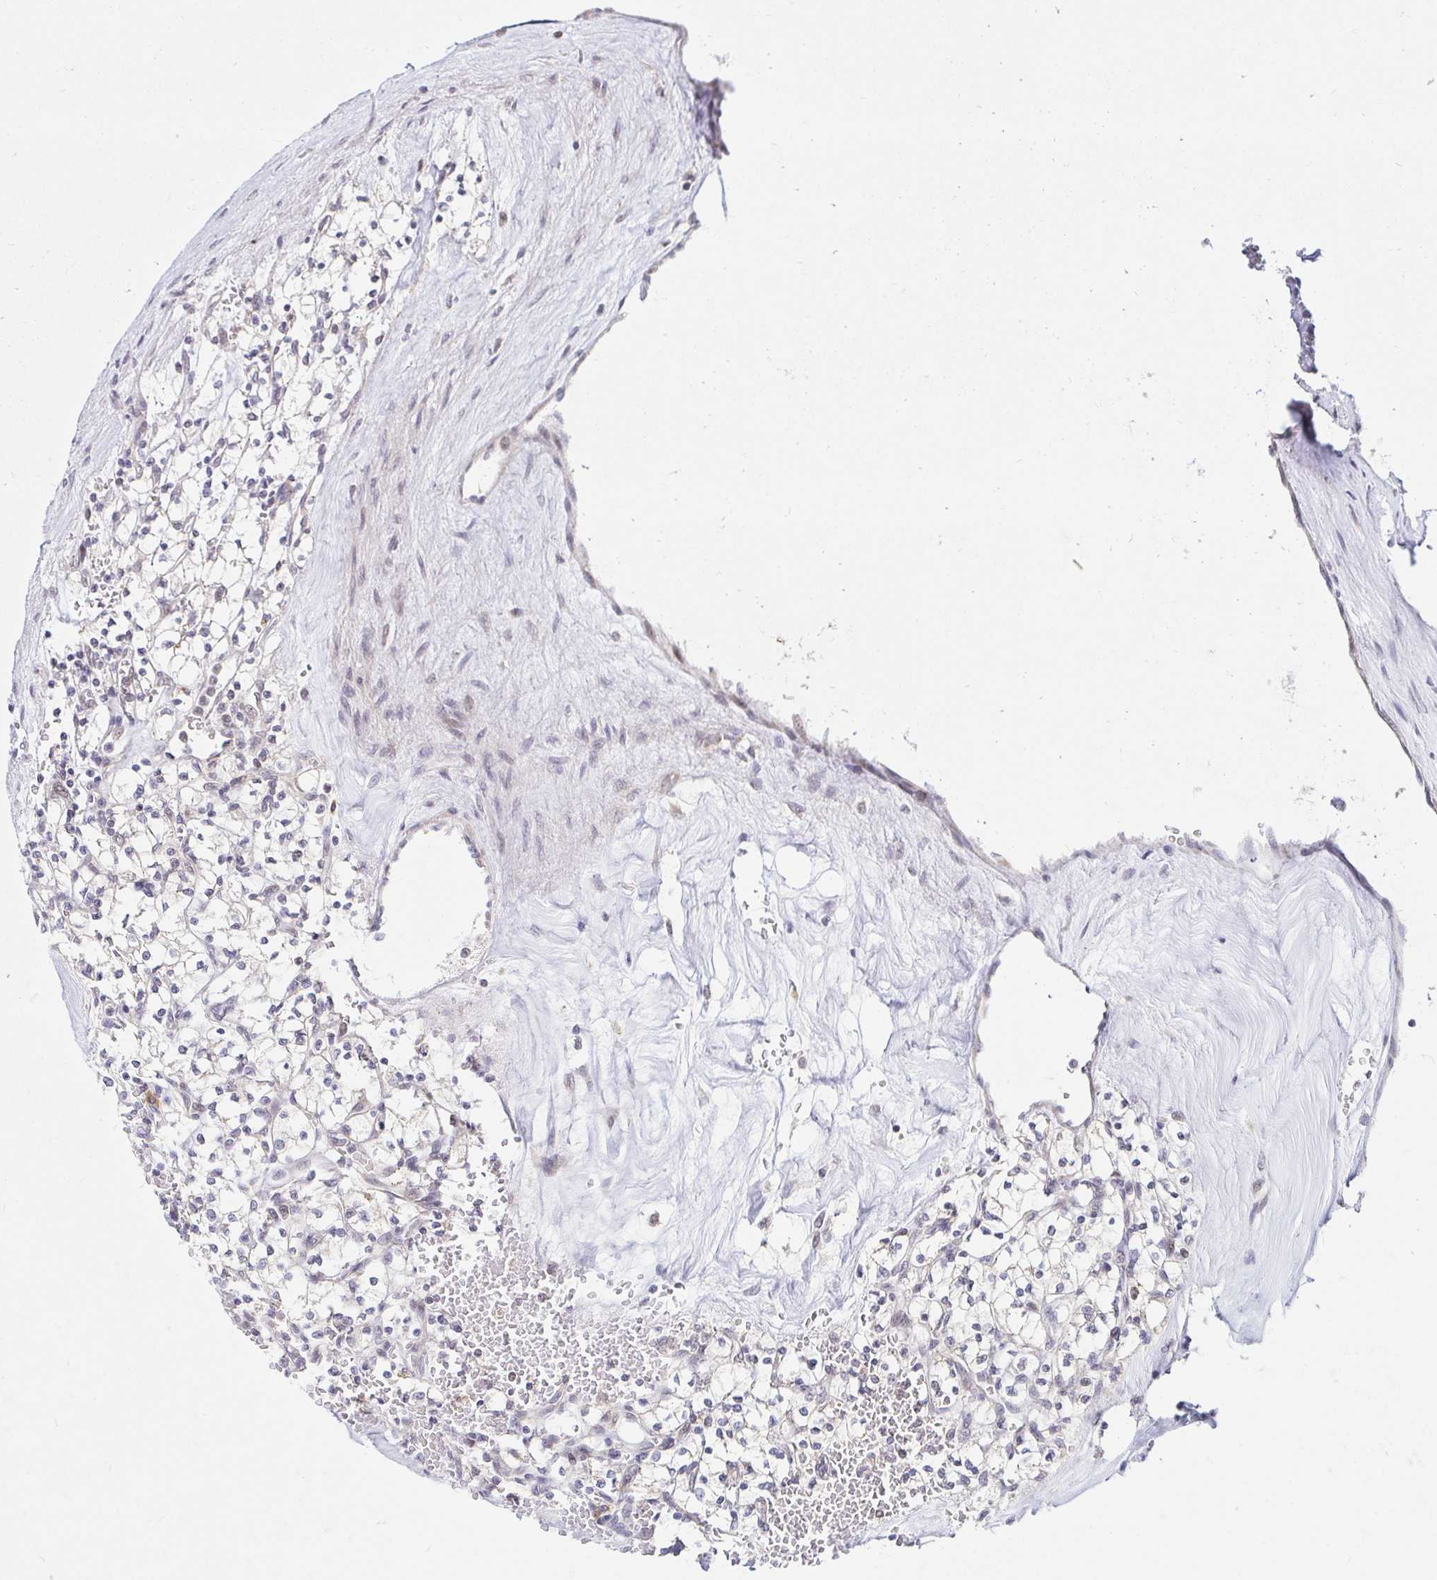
{"staining": {"intensity": "negative", "quantity": "none", "location": "none"}, "tissue": "renal cancer", "cell_type": "Tumor cells", "image_type": "cancer", "snomed": [{"axis": "morphology", "description": "Adenocarcinoma, NOS"}, {"axis": "topography", "description": "Kidney"}], "caption": "Tumor cells show no significant positivity in adenocarcinoma (renal).", "gene": "TIMM50", "patient": {"sex": "female", "age": 64}}